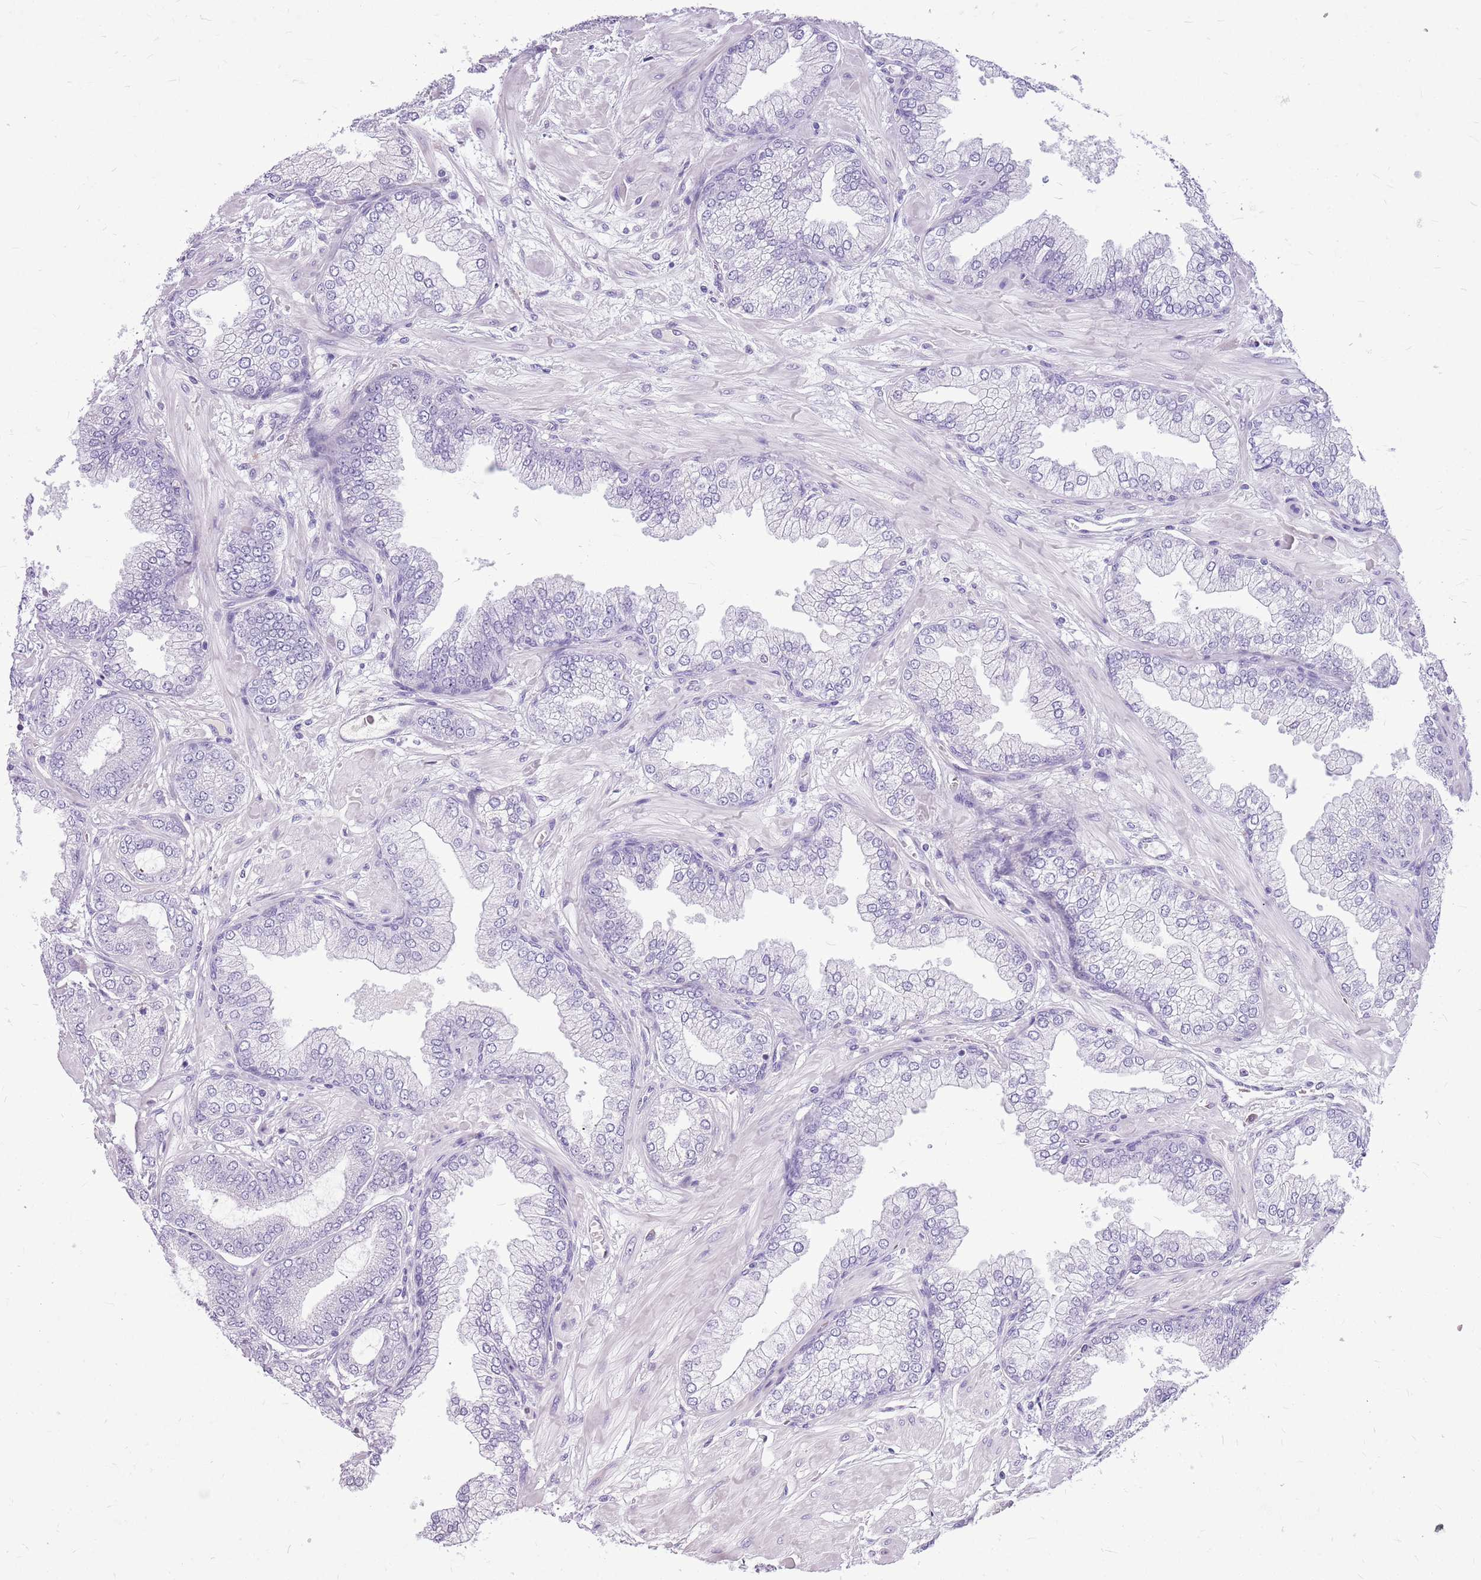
{"staining": {"intensity": "negative", "quantity": "none", "location": "none"}, "tissue": "prostate cancer", "cell_type": "Tumor cells", "image_type": "cancer", "snomed": [{"axis": "morphology", "description": "Adenocarcinoma, Low grade"}, {"axis": "topography", "description": "Prostate"}], "caption": "This photomicrograph is of prostate cancer stained with immunohistochemistry to label a protein in brown with the nuclei are counter-stained blue. There is no positivity in tumor cells.", "gene": "ZNF425", "patient": {"sex": "male", "age": 55}}